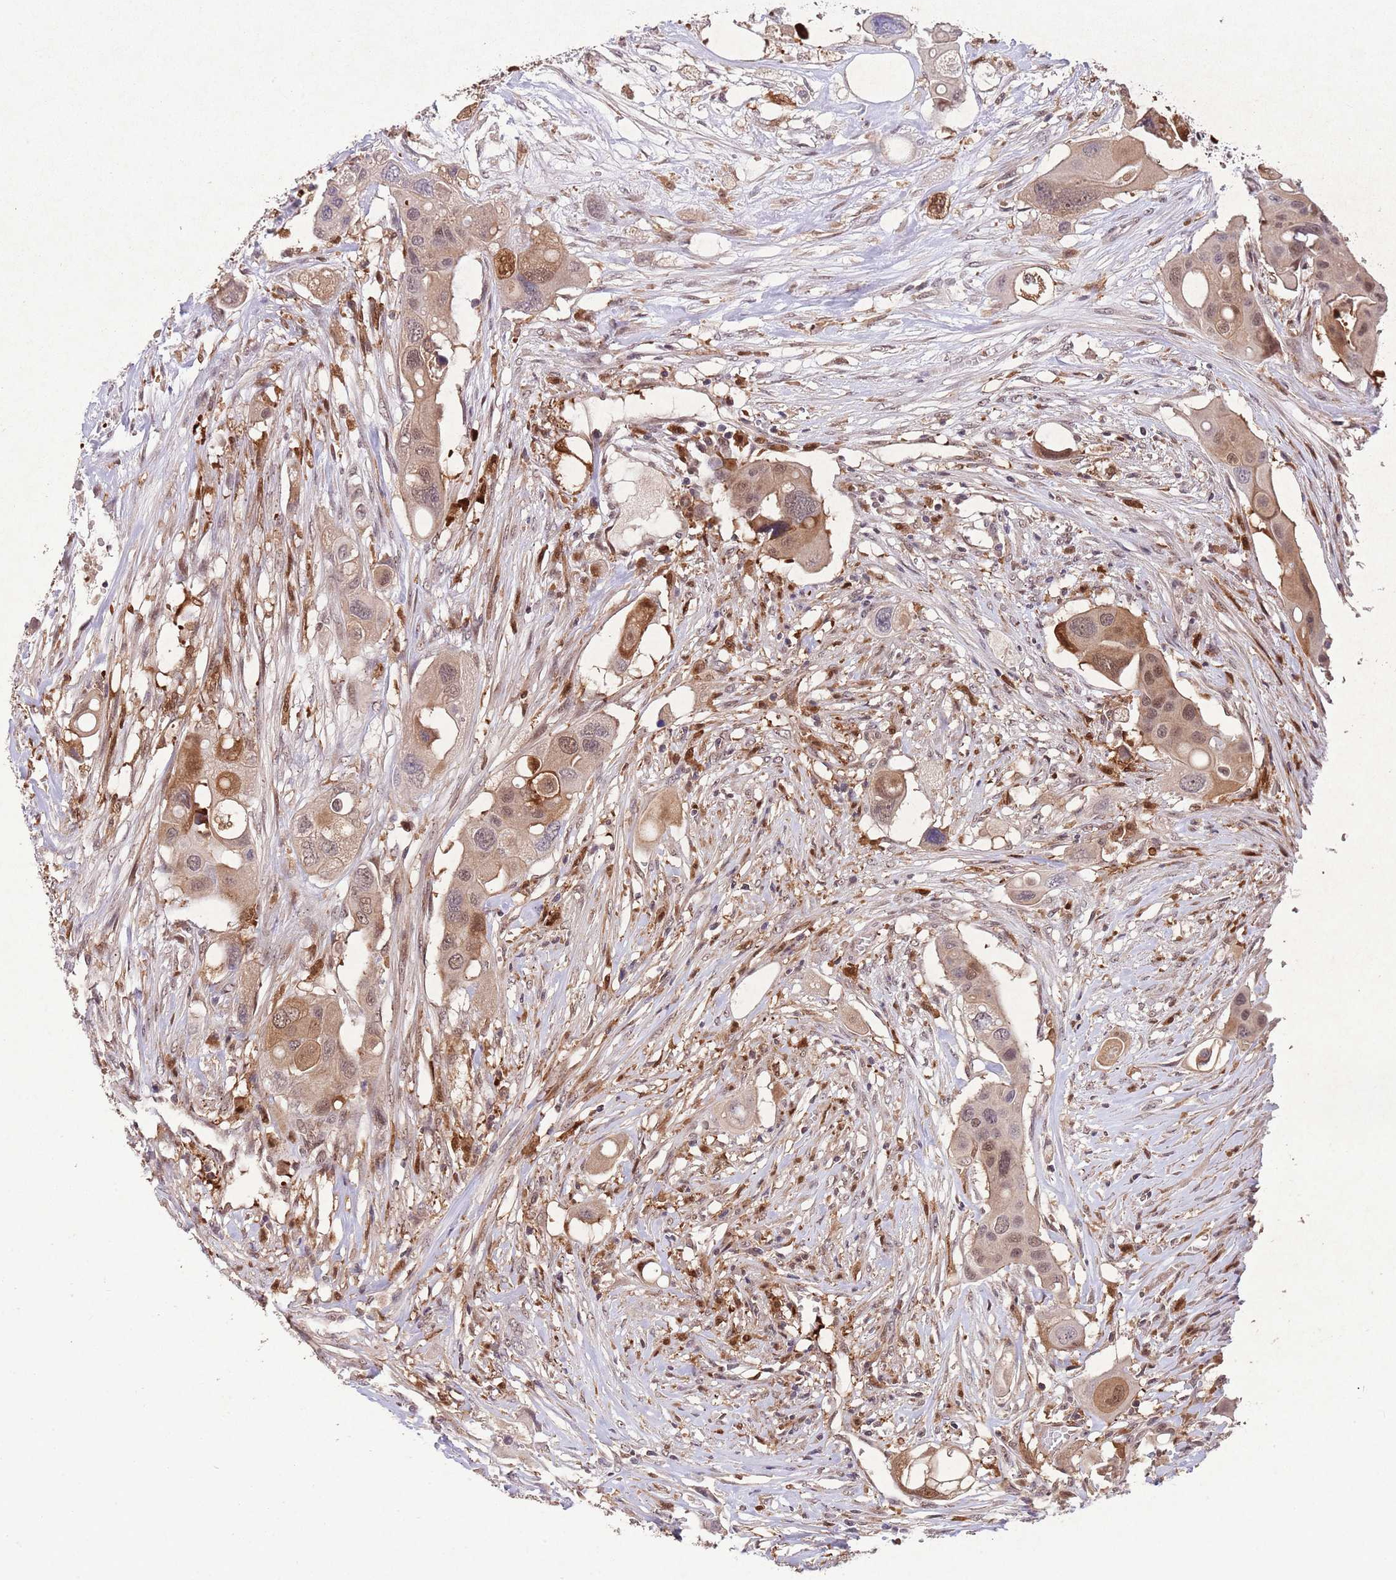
{"staining": {"intensity": "moderate", "quantity": "25%-75%", "location": "cytoplasmic/membranous,nuclear"}, "tissue": "colorectal cancer", "cell_type": "Tumor cells", "image_type": "cancer", "snomed": [{"axis": "morphology", "description": "Adenocarcinoma, NOS"}, {"axis": "topography", "description": "Colon"}], "caption": "Human colorectal cancer (adenocarcinoma) stained with a protein marker demonstrates moderate staining in tumor cells.", "gene": "ZNF639", "patient": {"sex": "male", "age": 77}}